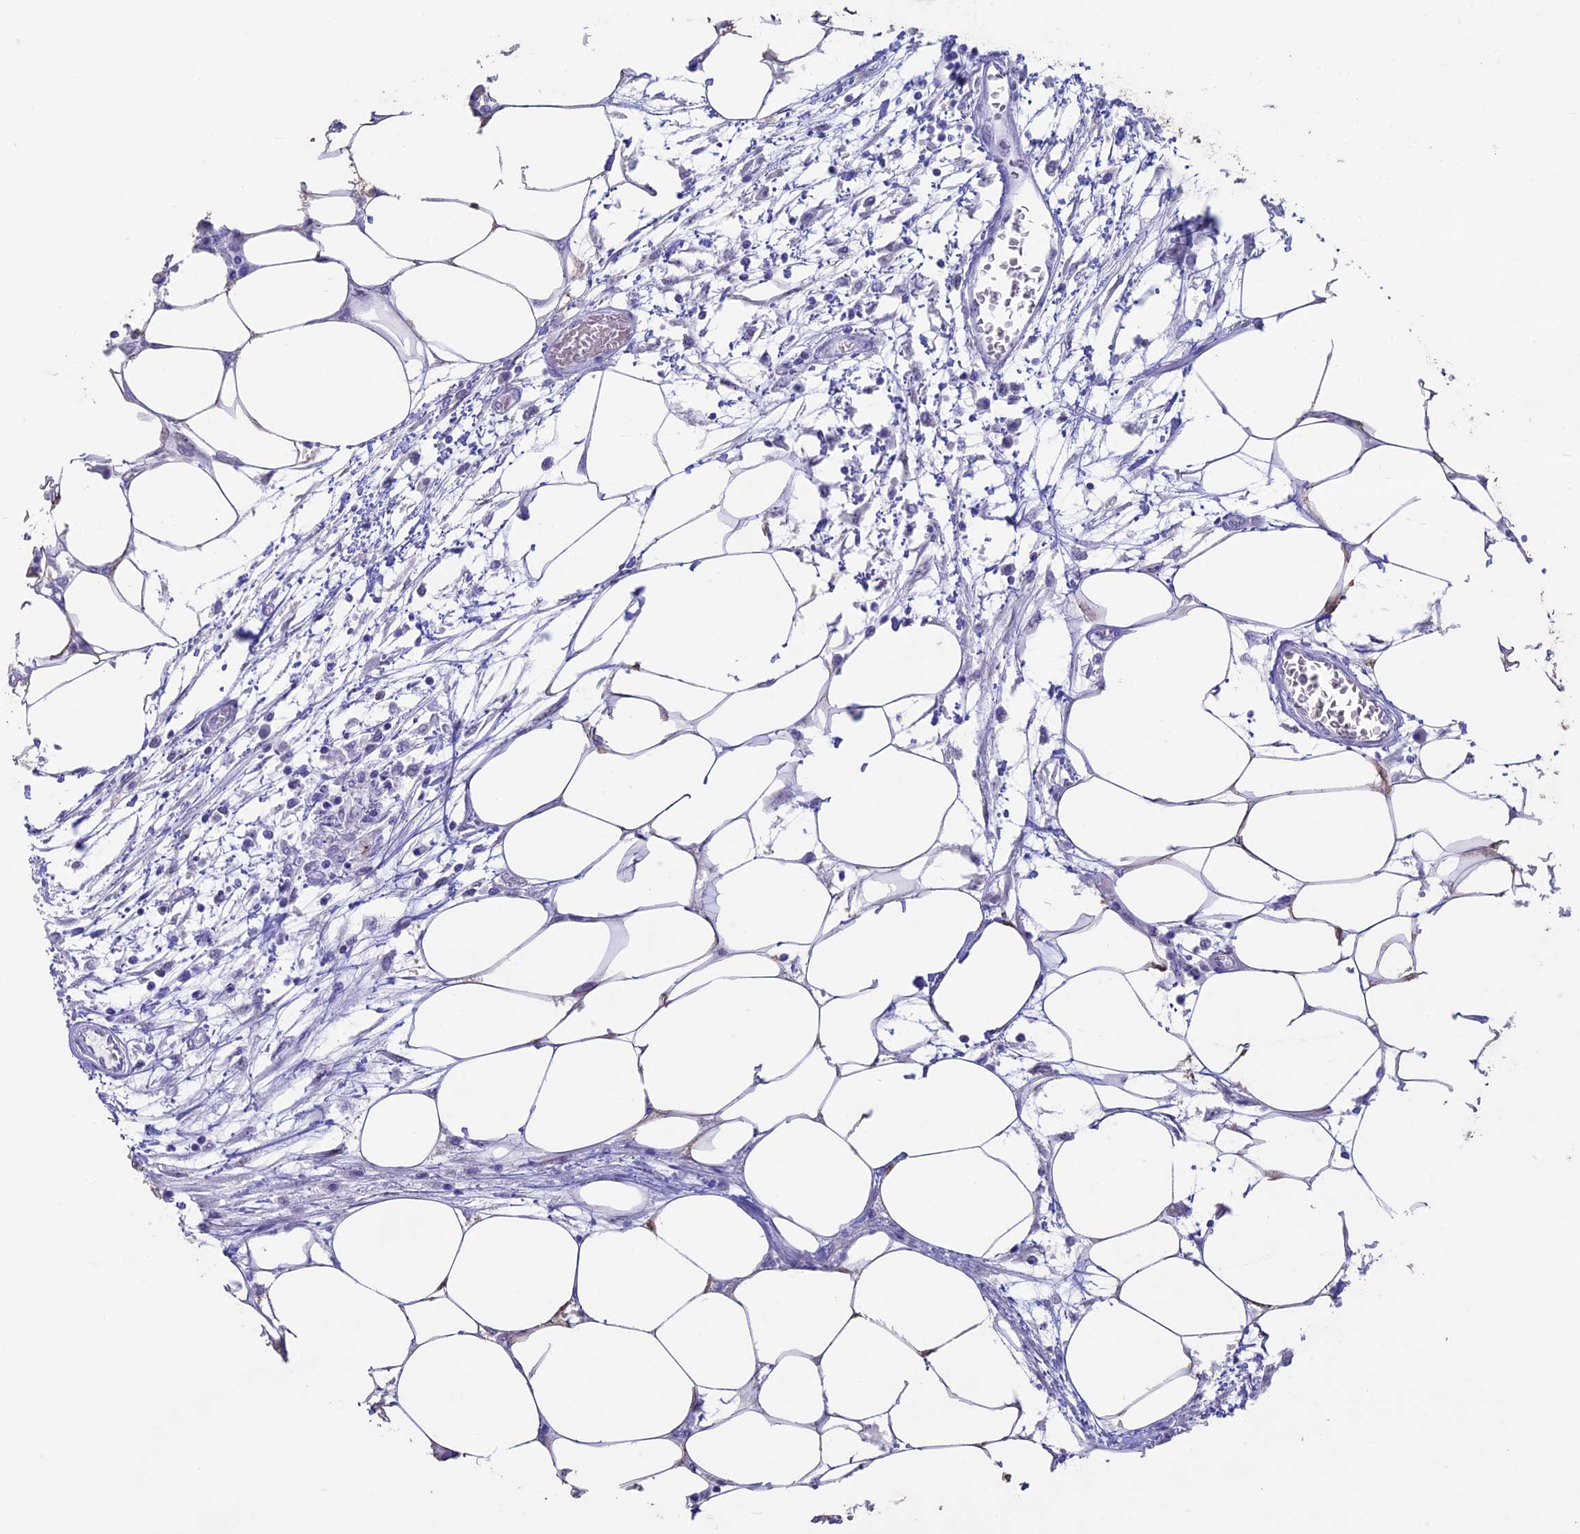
{"staining": {"intensity": "negative", "quantity": "none", "location": "none"}, "tissue": "colorectal cancer", "cell_type": "Tumor cells", "image_type": "cancer", "snomed": [{"axis": "morphology", "description": "Adenocarcinoma, NOS"}, {"axis": "topography", "description": "Colon"}], "caption": "DAB (3,3'-diaminobenzidine) immunohistochemical staining of human colorectal adenocarcinoma displays no significant staining in tumor cells.", "gene": "LHFPL2", "patient": {"sex": "male", "age": 71}}